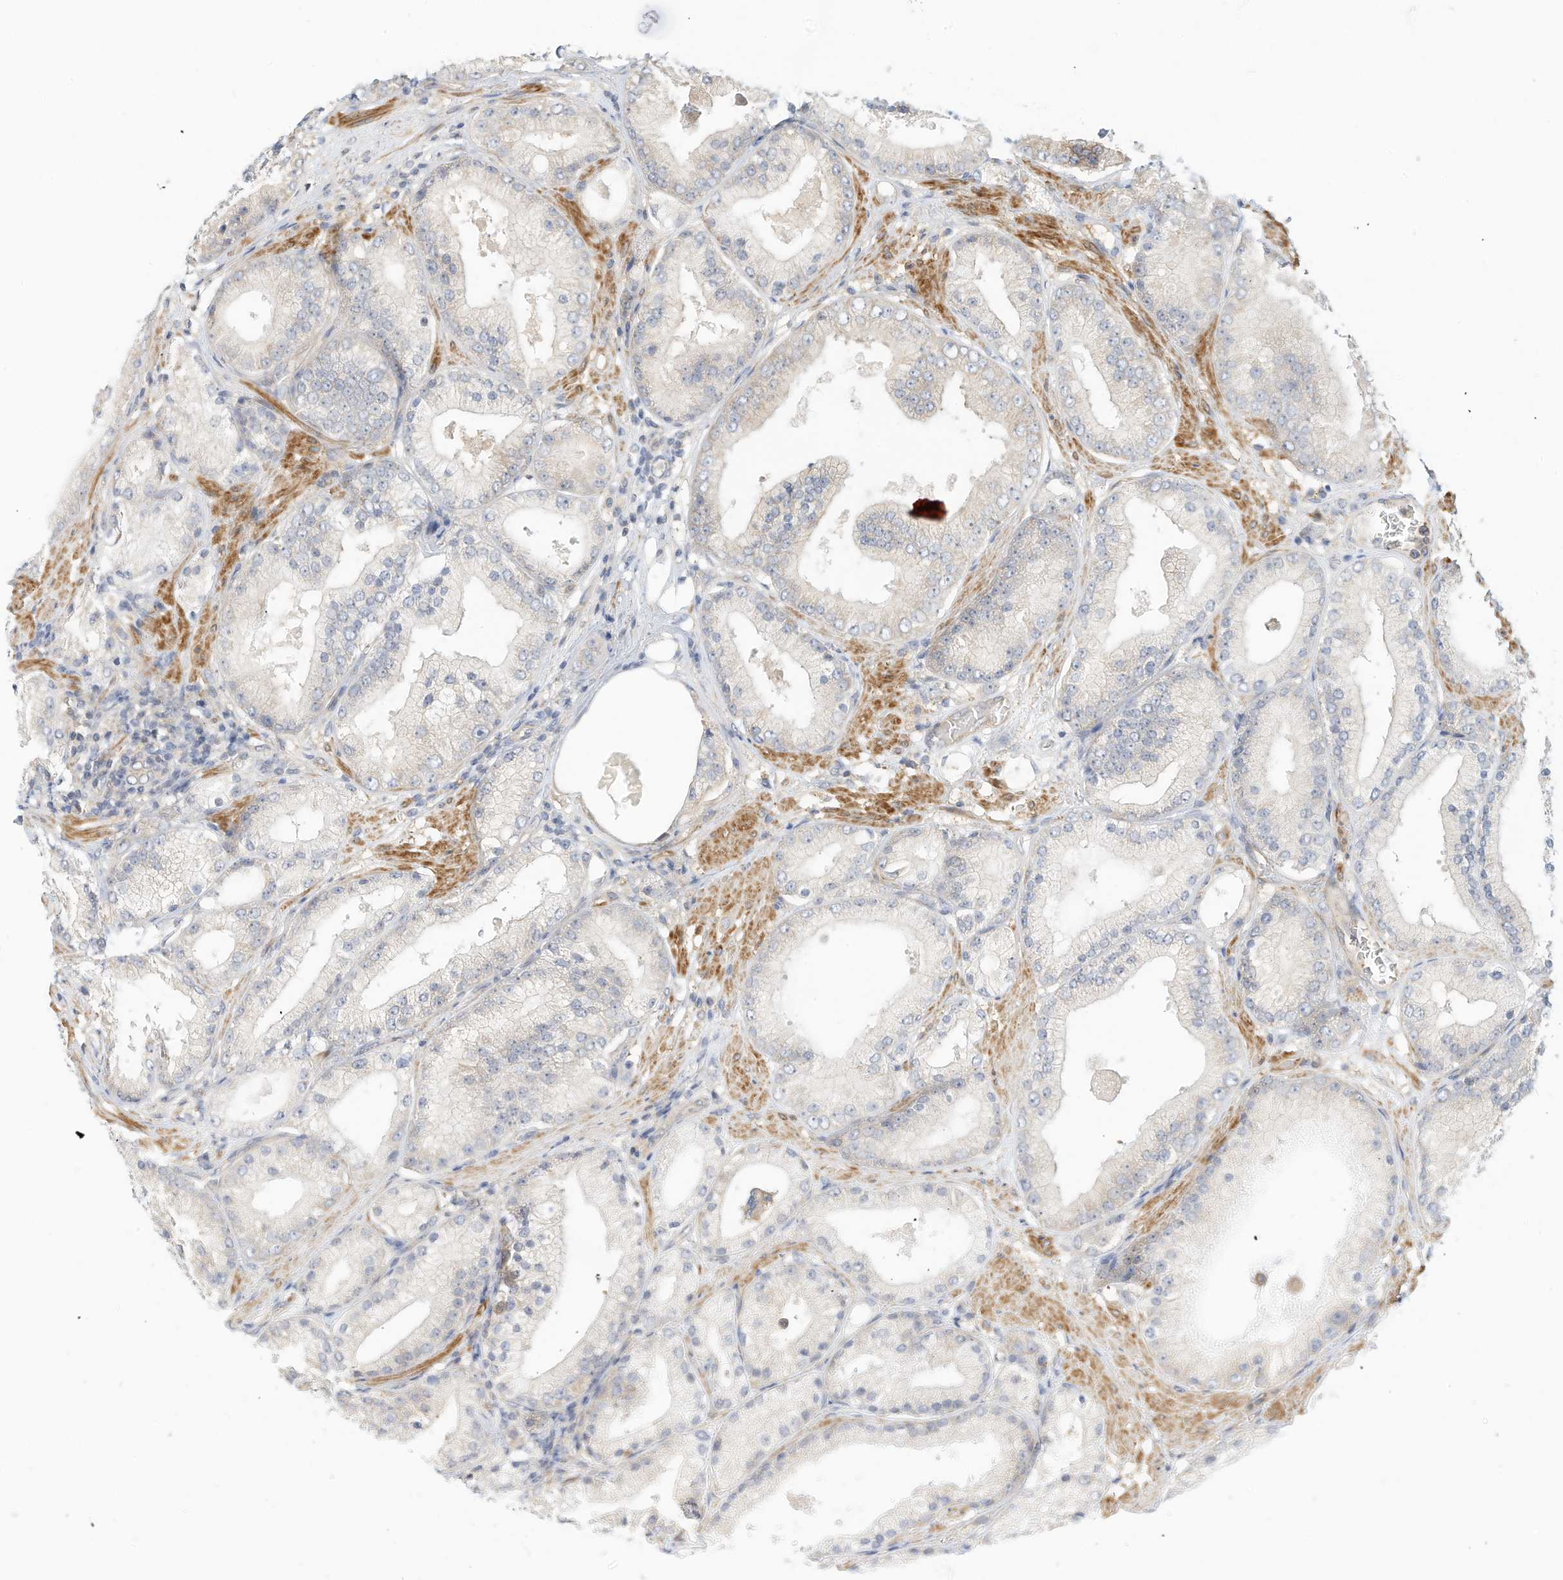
{"staining": {"intensity": "negative", "quantity": "none", "location": "none"}, "tissue": "prostate cancer", "cell_type": "Tumor cells", "image_type": "cancer", "snomed": [{"axis": "morphology", "description": "Adenocarcinoma, Low grade"}, {"axis": "topography", "description": "Prostate"}], "caption": "An immunohistochemistry (IHC) micrograph of prostate cancer (low-grade adenocarcinoma) is shown. There is no staining in tumor cells of prostate cancer (low-grade adenocarcinoma).", "gene": "OFD1", "patient": {"sex": "male", "age": 67}}